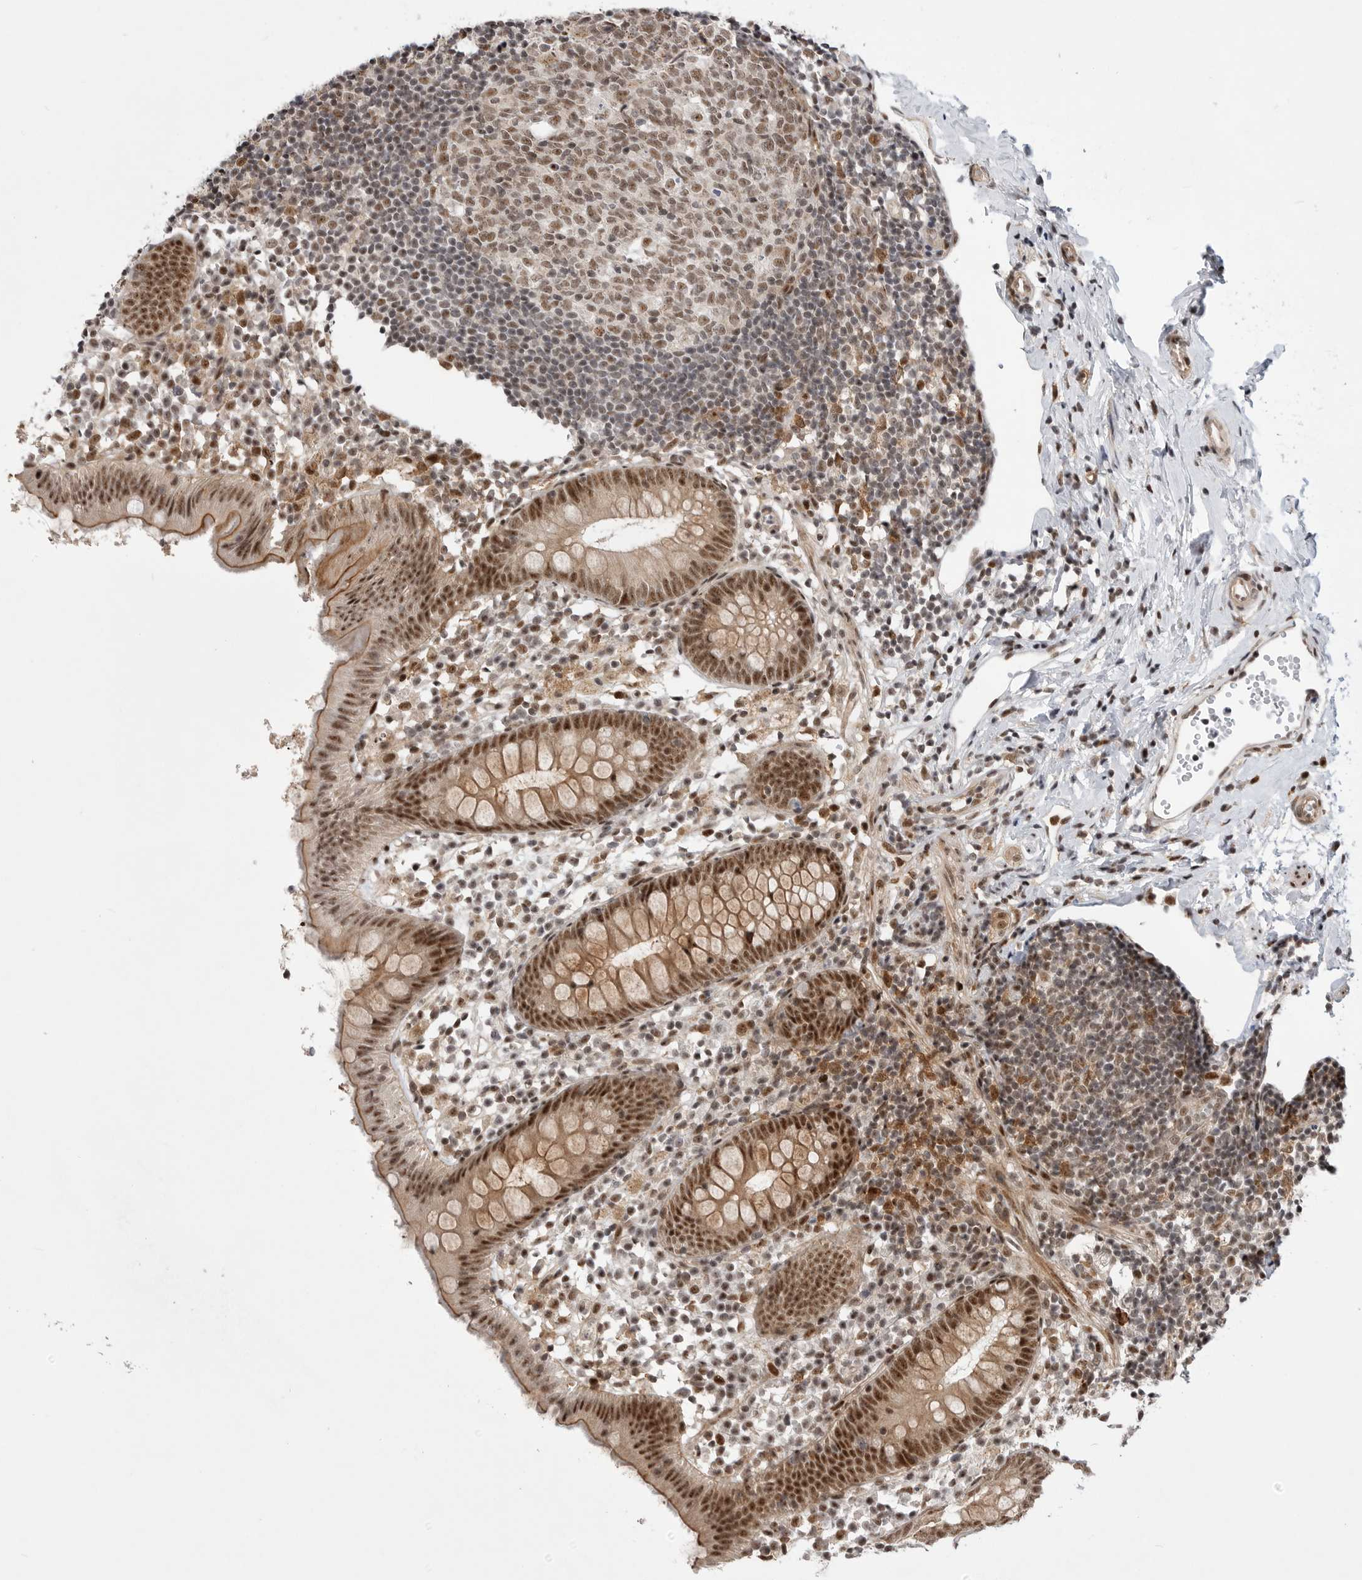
{"staining": {"intensity": "strong", "quantity": ">75%", "location": "cytoplasmic/membranous,nuclear"}, "tissue": "appendix", "cell_type": "Glandular cells", "image_type": "normal", "snomed": [{"axis": "morphology", "description": "Normal tissue, NOS"}, {"axis": "topography", "description": "Appendix"}], "caption": "Brown immunohistochemical staining in unremarkable appendix exhibits strong cytoplasmic/membranous,nuclear staining in approximately >75% of glandular cells.", "gene": "GPATCH2", "patient": {"sex": "female", "age": 20}}